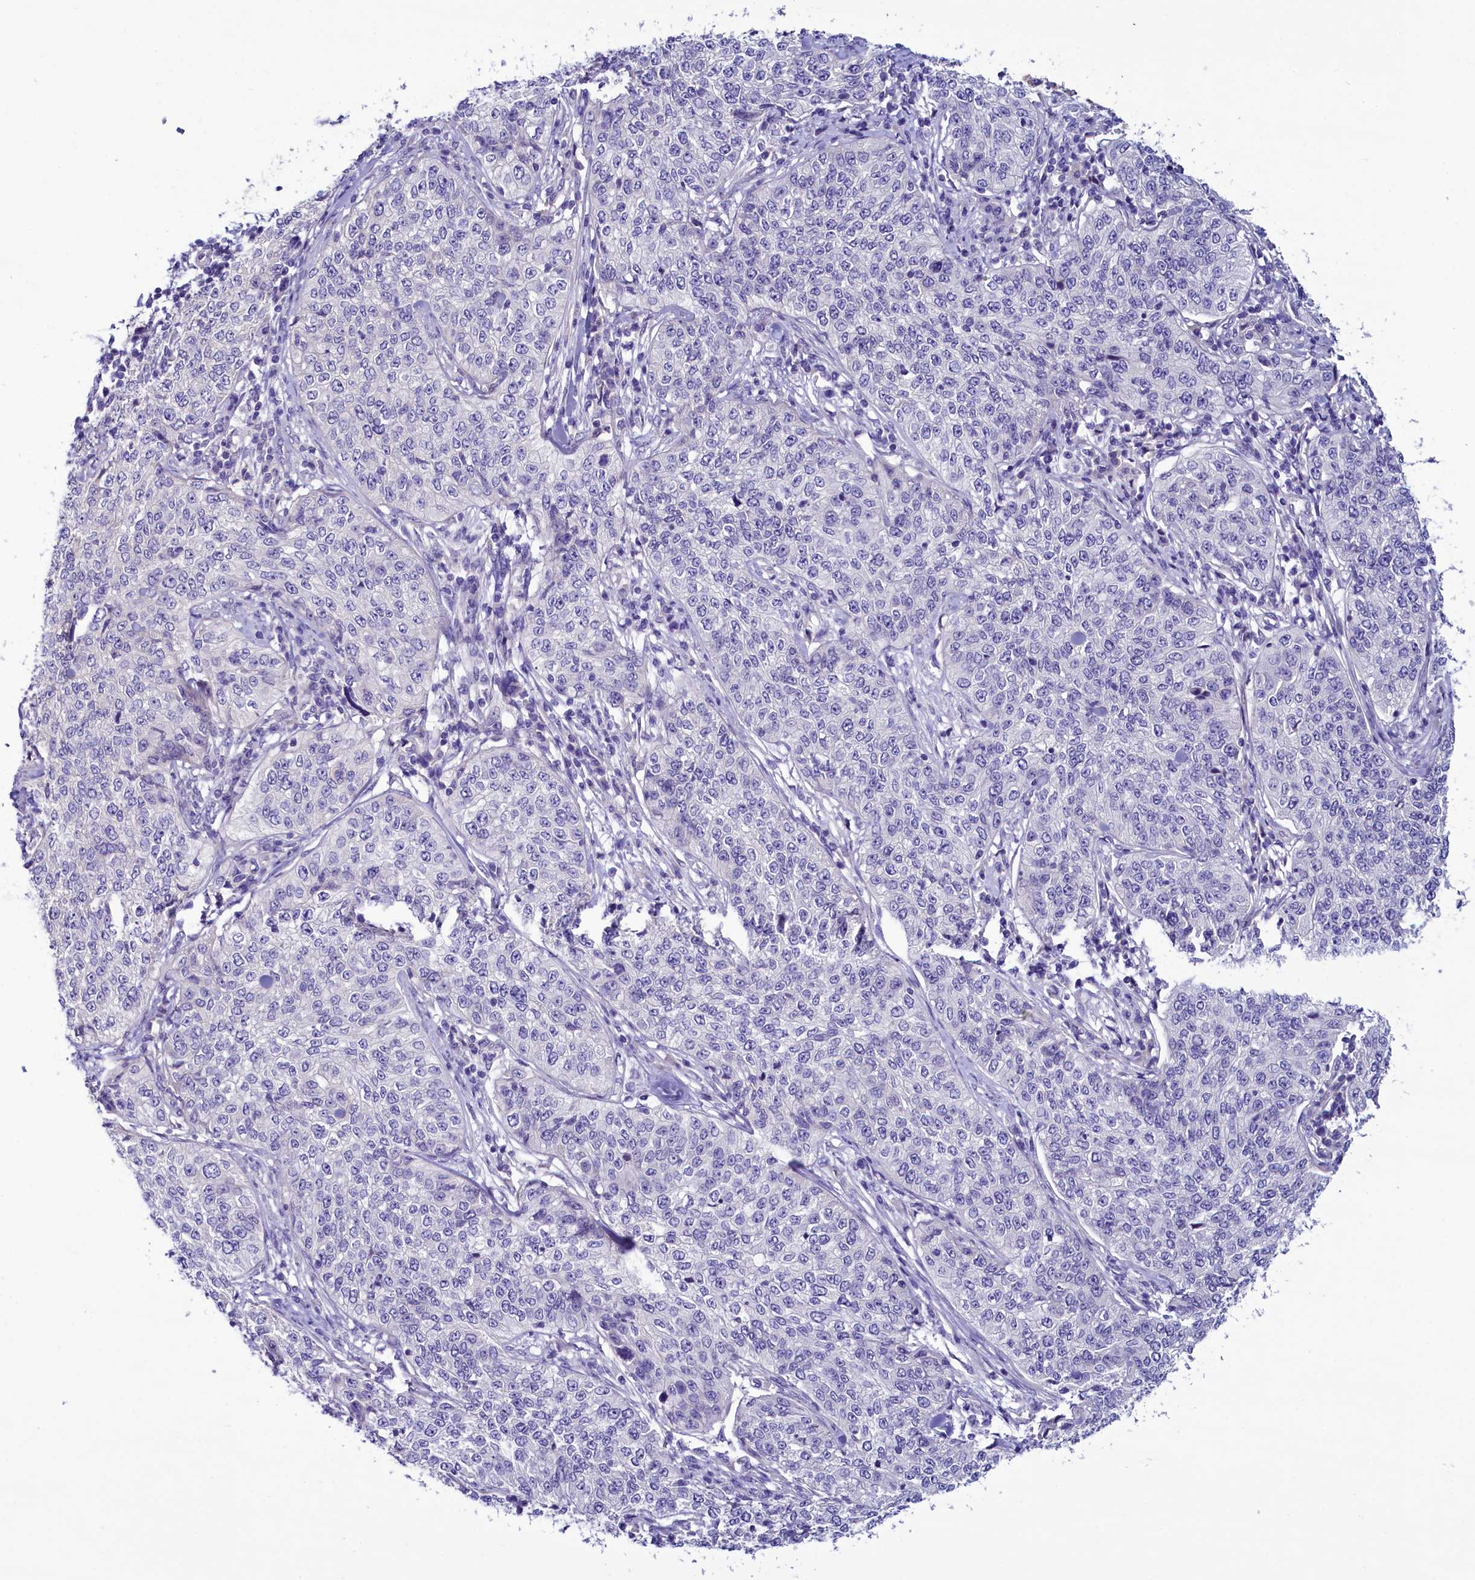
{"staining": {"intensity": "negative", "quantity": "none", "location": "none"}, "tissue": "cervical cancer", "cell_type": "Tumor cells", "image_type": "cancer", "snomed": [{"axis": "morphology", "description": "Squamous cell carcinoma, NOS"}, {"axis": "topography", "description": "Cervix"}], "caption": "Cervical cancer was stained to show a protein in brown. There is no significant expression in tumor cells.", "gene": "KRBOX5", "patient": {"sex": "female", "age": 35}}